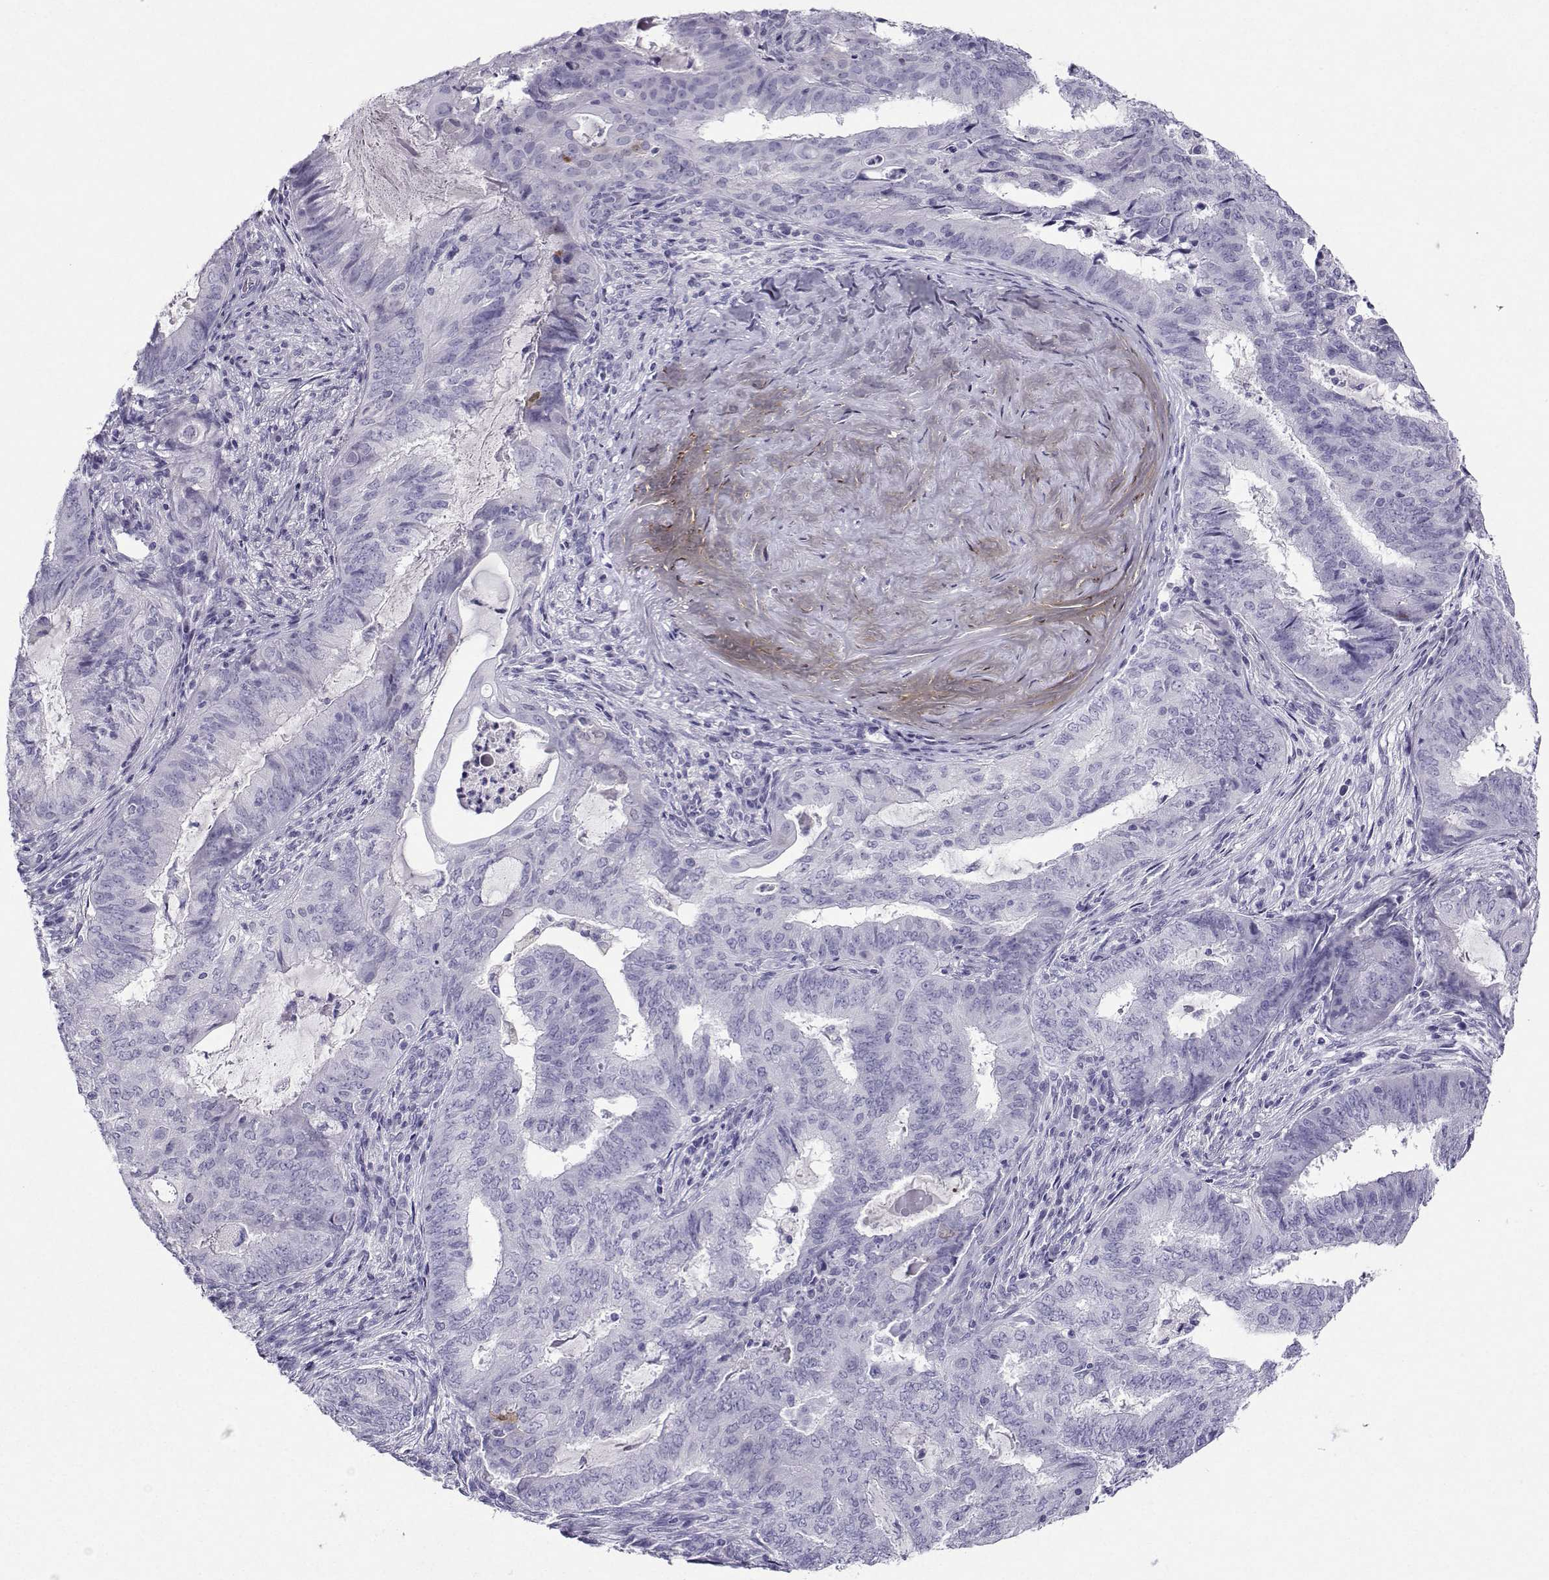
{"staining": {"intensity": "negative", "quantity": "none", "location": "none"}, "tissue": "endometrial cancer", "cell_type": "Tumor cells", "image_type": "cancer", "snomed": [{"axis": "morphology", "description": "Adenocarcinoma, NOS"}, {"axis": "topography", "description": "Endometrium"}], "caption": "This image is of adenocarcinoma (endometrial) stained with immunohistochemistry to label a protein in brown with the nuclei are counter-stained blue. There is no expression in tumor cells. The staining is performed using DAB (3,3'-diaminobenzidine) brown chromogen with nuclei counter-stained in using hematoxylin.", "gene": "CRYBB1", "patient": {"sex": "female", "age": 62}}